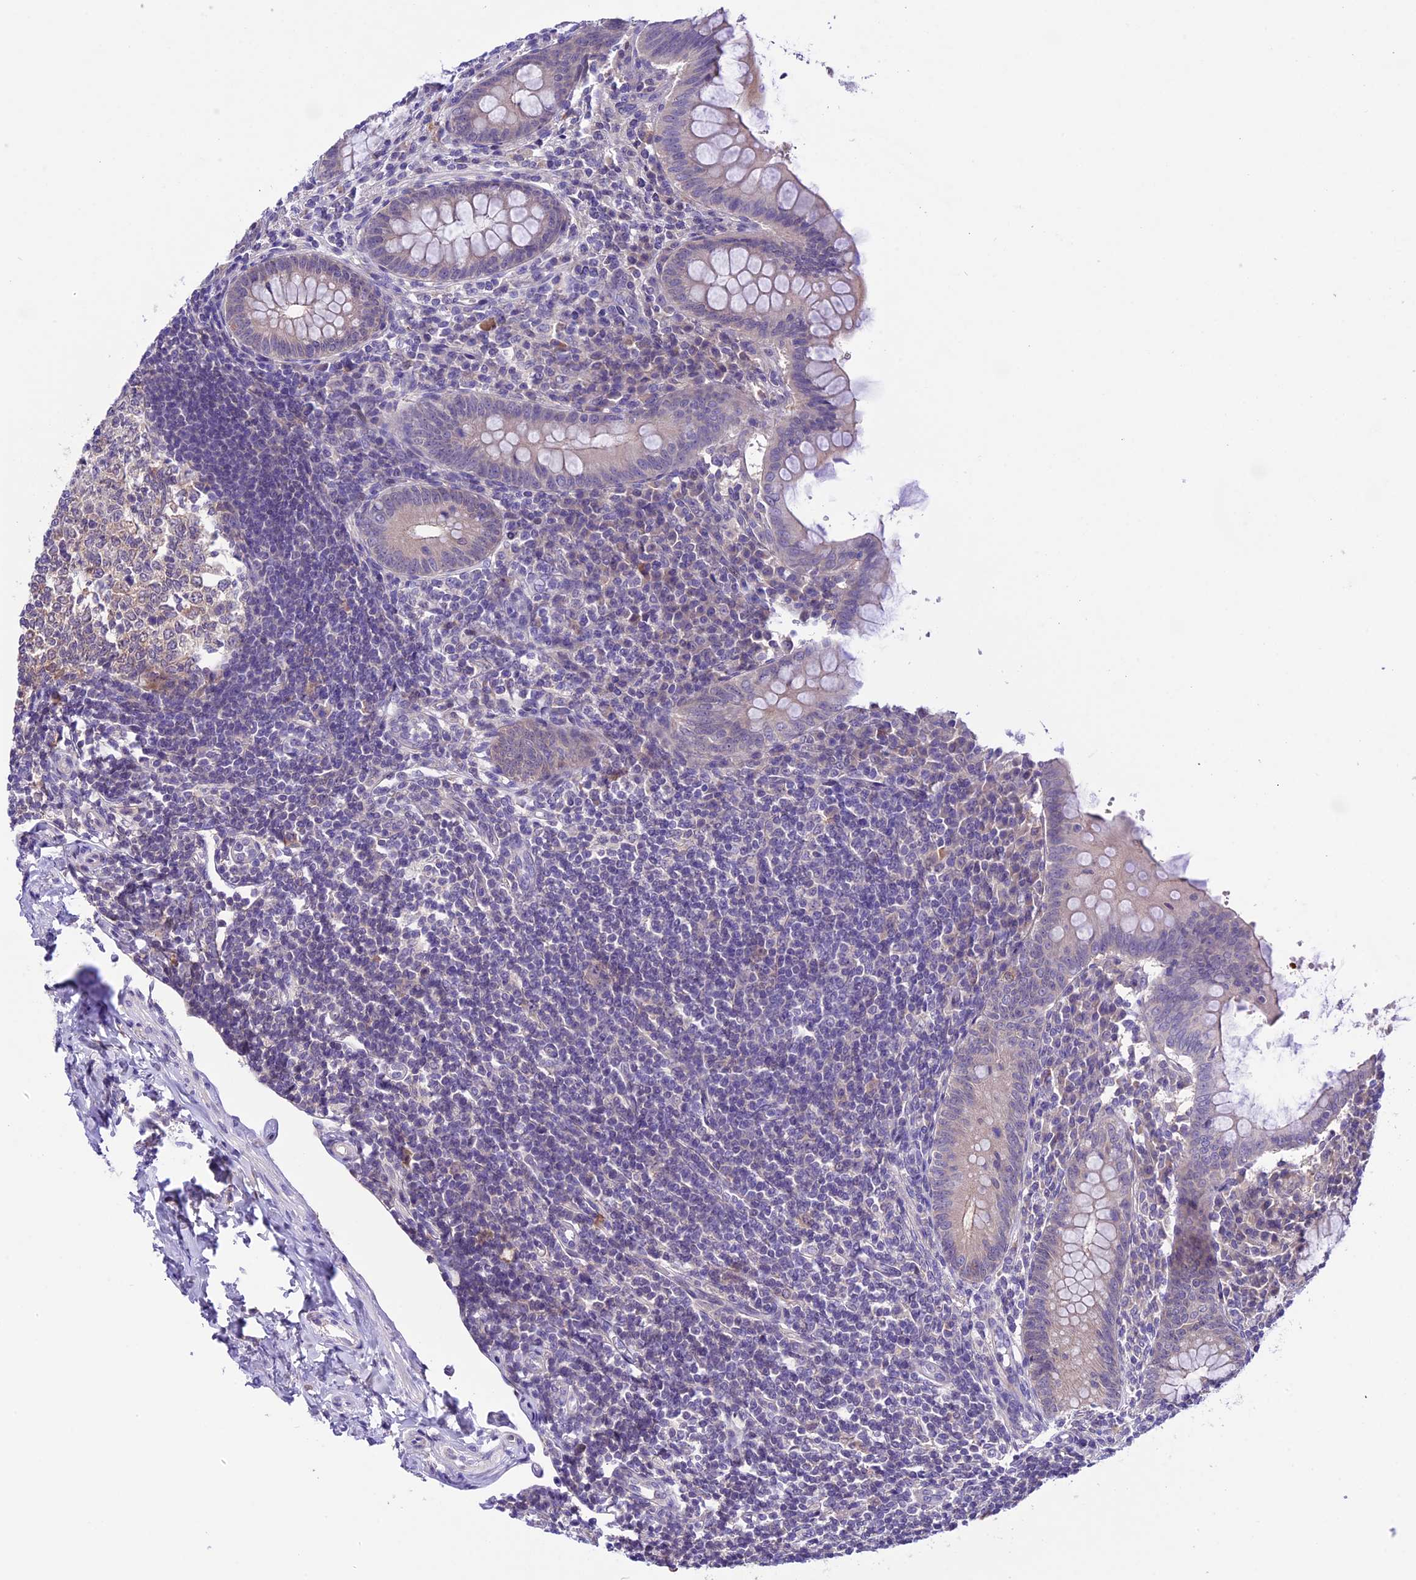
{"staining": {"intensity": "weak", "quantity": "25%-75%", "location": "cytoplasmic/membranous"}, "tissue": "appendix", "cell_type": "Glandular cells", "image_type": "normal", "snomed": [{"axis": "morphology", "description": "Normal tissue, NOS"}, {"axis": "topography", "description": "Appendix"}], "caption": "IHC of normal human appendix shows low levels of weak cytoplasmic/membranous expression in approximately 25%-75% of glandular cells.", "gene": "XKR7", "patient": {"sex": "female", "age": 33}}